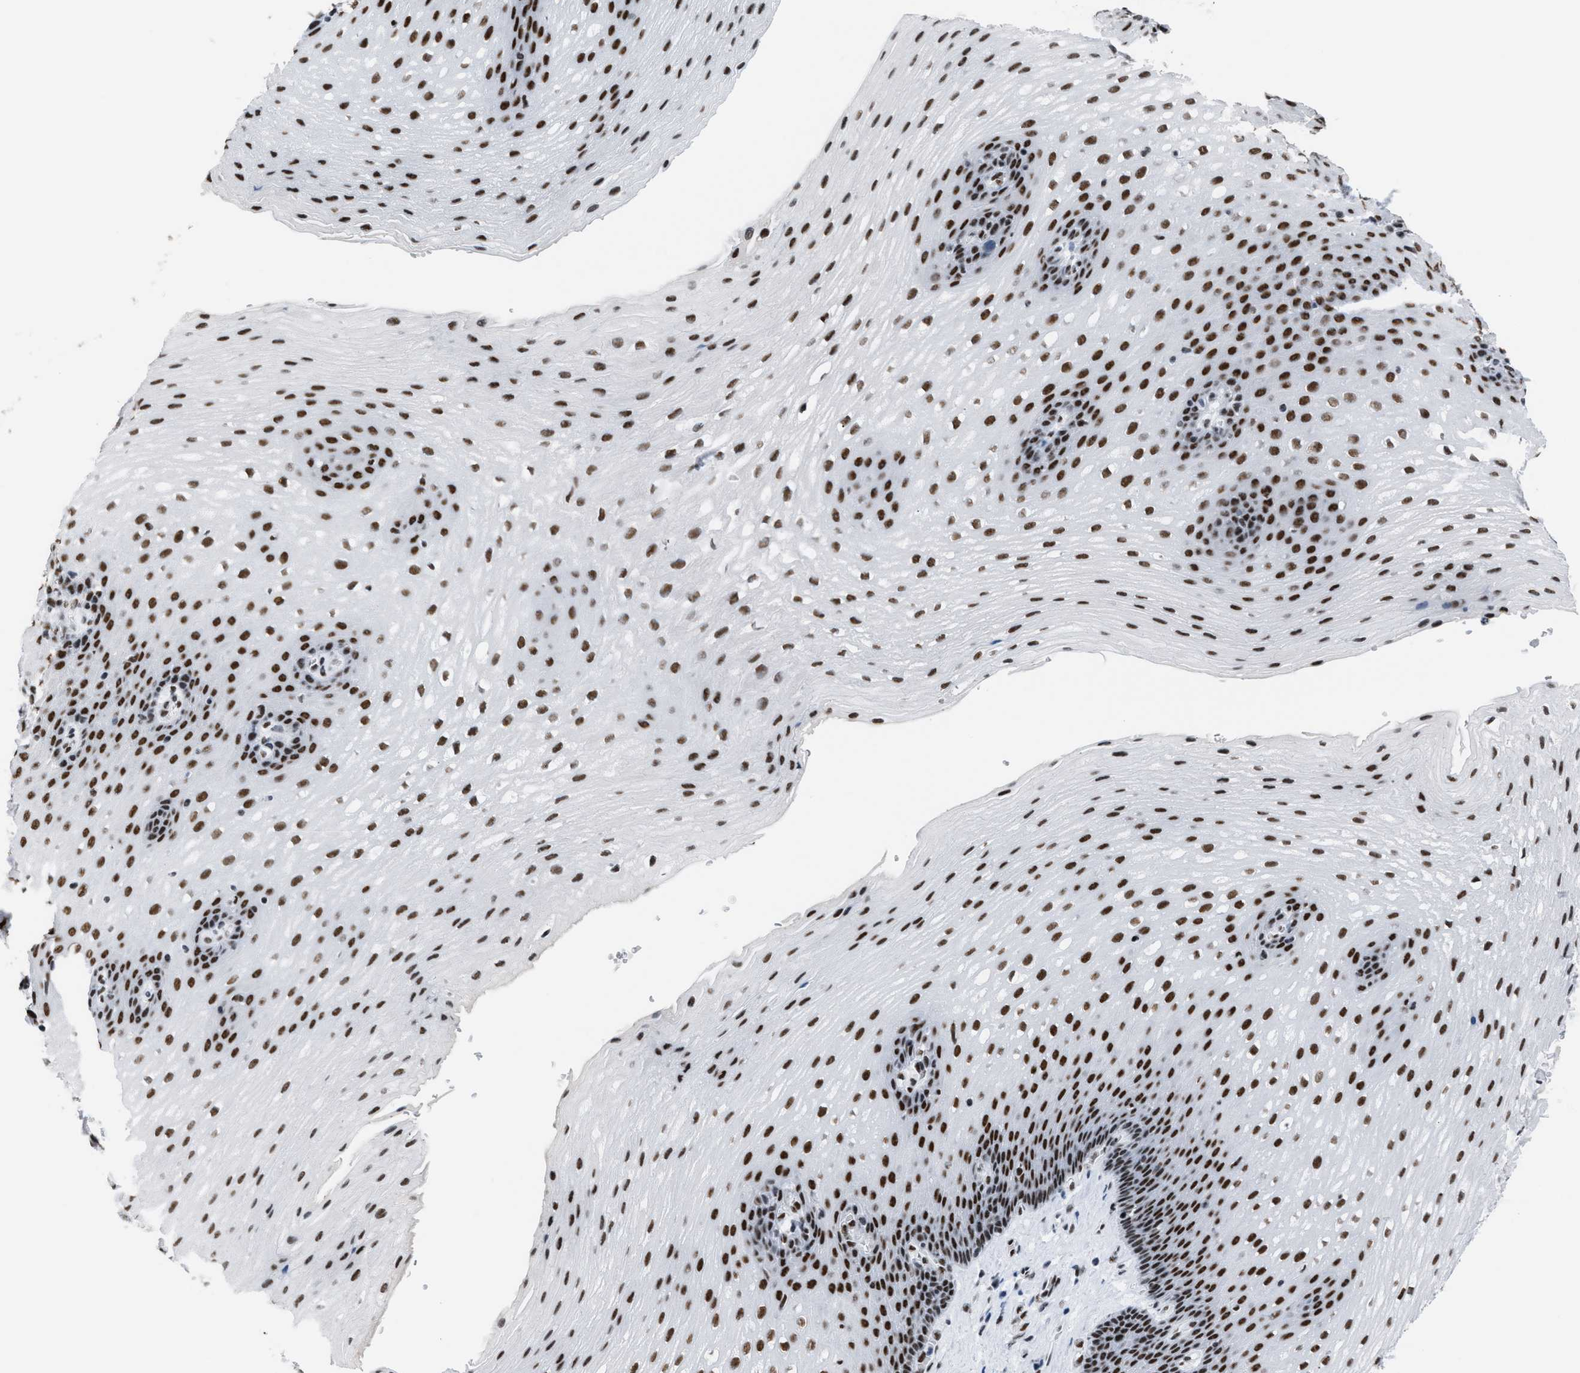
{"staining": {"intensity": "strong", "quantity": ">75%", "location": "nuclear"}, "tissue": "esophagus", "cell_type": "Squamous epithelial cells", "image_type": "normal", "snomed": [{"axis": "morphology", "description": "Normal tissue, NOS"}, {"axis": "topography", "description": "Esophagus"}], "caption": "IHC (DAB (3,3'-diaminobenzidine)) staining of unremarkable human esophagus reveals strong nuclear protein staining in approximately >75% of squamous epithelial cells.", "gene": "CCAR2", "patient": {"sex": "male", "age": 48}}